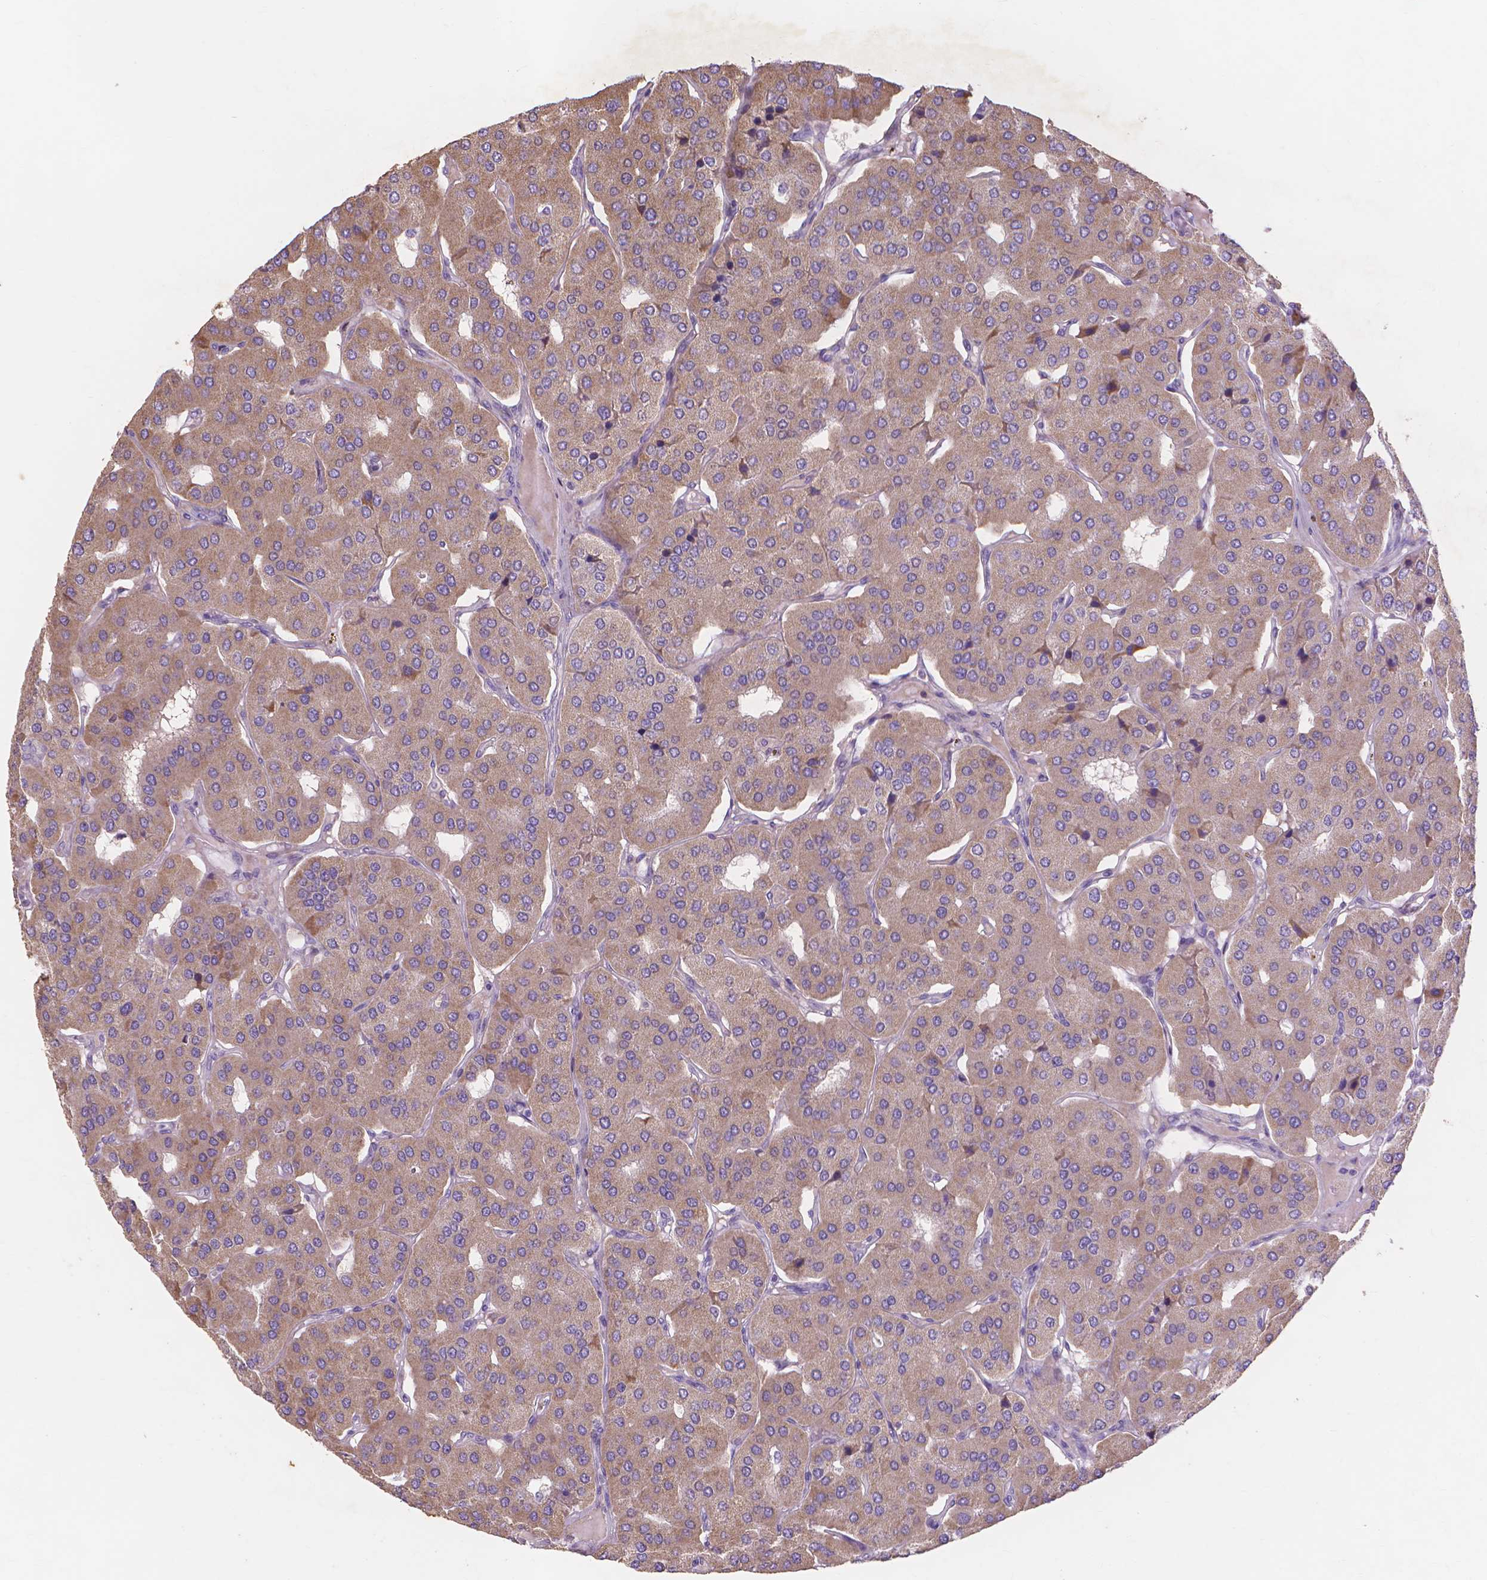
{"staining": {"intensity": "moderate", "quantity": ">75%", "location": "cytoplasmic/membranous"}, "tissue": "parathyroid gland", "cell_type": "Glandular cells", "image_type": "normal", "snomed": [{"axis": "morphology", "description": "Normal tissue, NOS"}, {"axis": "morphology", "description": "Adenoma, NOS"}, {"axis": "topography", "description": "Parathyroid gland"}], "caption": "Immunohistochemistry (IHC) (DAB (3,3'-diaminobenzidine)) staining of unremarkable parathyroid gland displays moderate cytoplasmic/membranous protein expression in about >75% of glandular cells. (Brightfield microscopy of DAB IHC at high magnification).", "gene": "MMP11", "patient": {"sex": "female", "age": 86}}